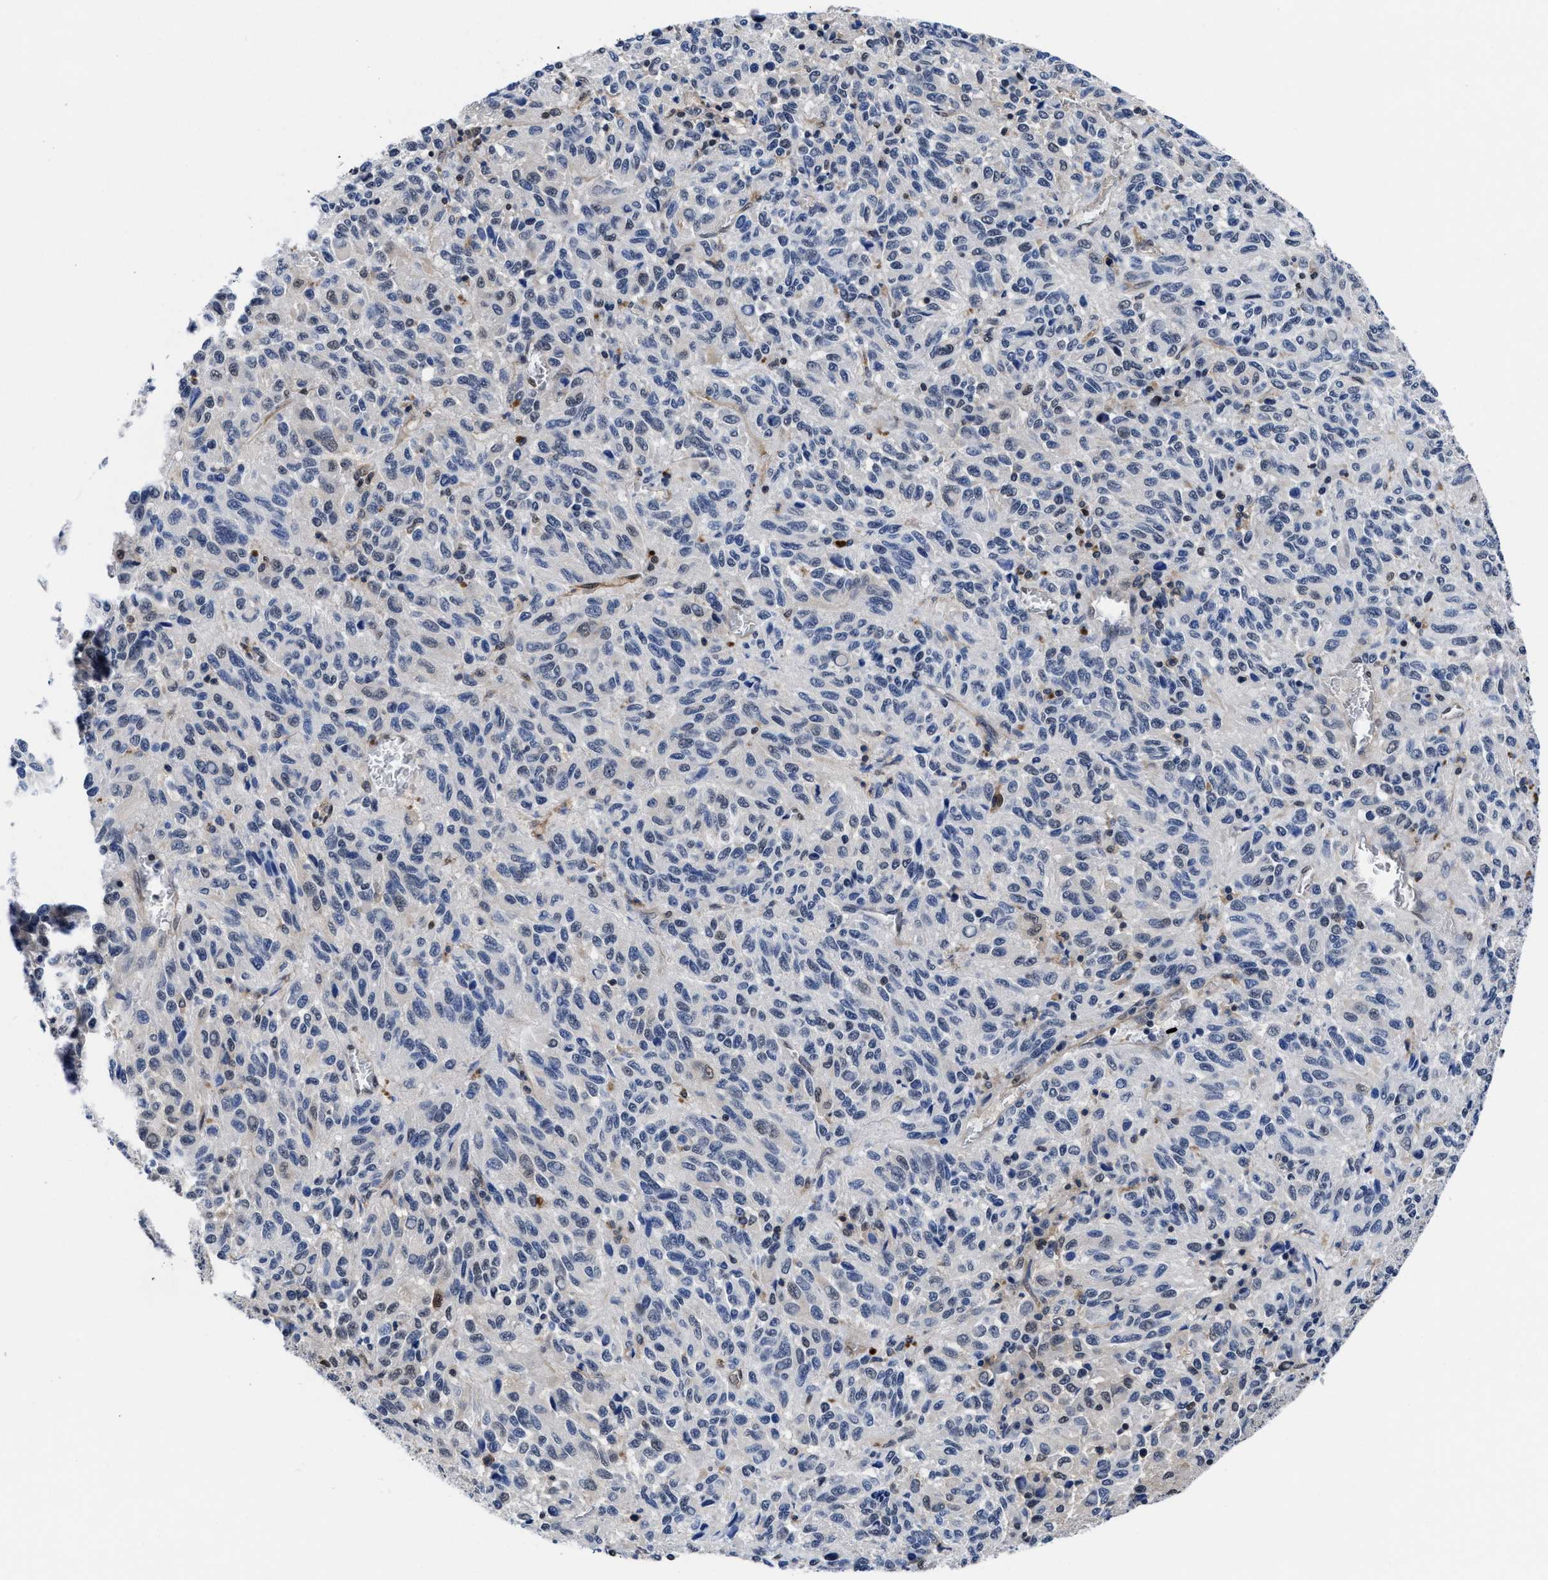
{"staining": {"intensity": "negative", "quantity": "none", "location": "none"}, "tissue": "melanoma", "cell_type": "Tumor cells", "image_type": "cancer", "snomed": [{"axis": "morphology", "description": "Malignant melanoma, Metastatic site"}, {"axis": "topography", "description": "Lung"}], "caption": "Tumor cells show no significant protein positivity in malignant melanoma (metastatic site).", "gene": "ACLY", "patient": {"sex": "male", "age": 64}}